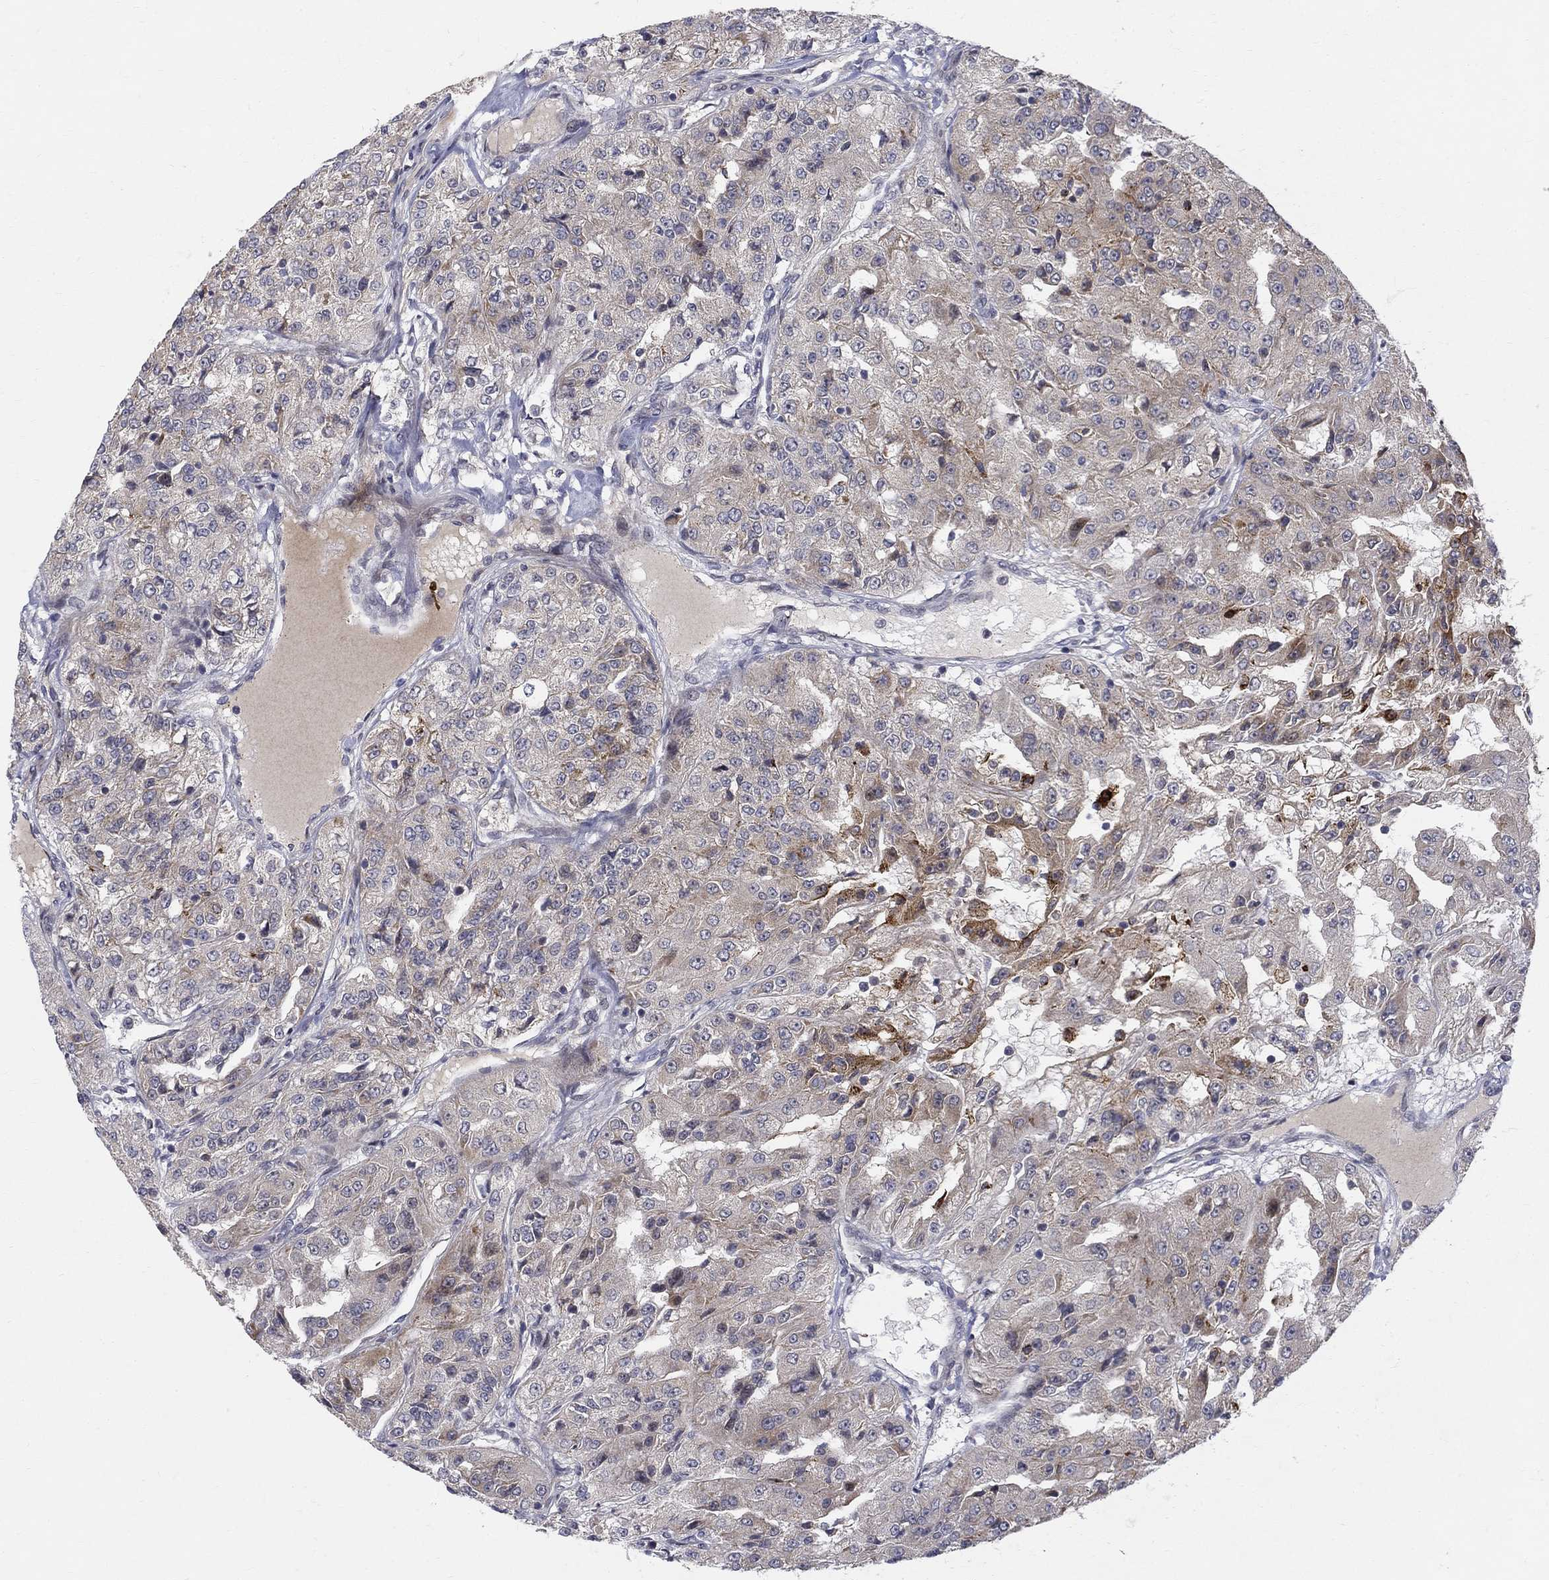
{"staining": {"intensity": "moderate", "quantity": "<25%", "location": "cytoplasmic/membranous"}, "tissue": "renal cancer", "cell_type": "Tumor cells", "image_type": "cancer", "snomed": [{"axis": "morphology", "description": "Adenocarcinoma, NOS"}, {"axis": "topography", "description": "Kidney"}], "caption": "Tumor cells show low levels of moderate cytoplasmic/membranous expression in about <25% of cells in human adenocarcinoma (renal). Using DAB (brown) and hematoxylin (blue) stains, captured at high magnification using brightfield microscopy.", "gene": "WDR19", "patient": {"sex": "female", "age": 63}}